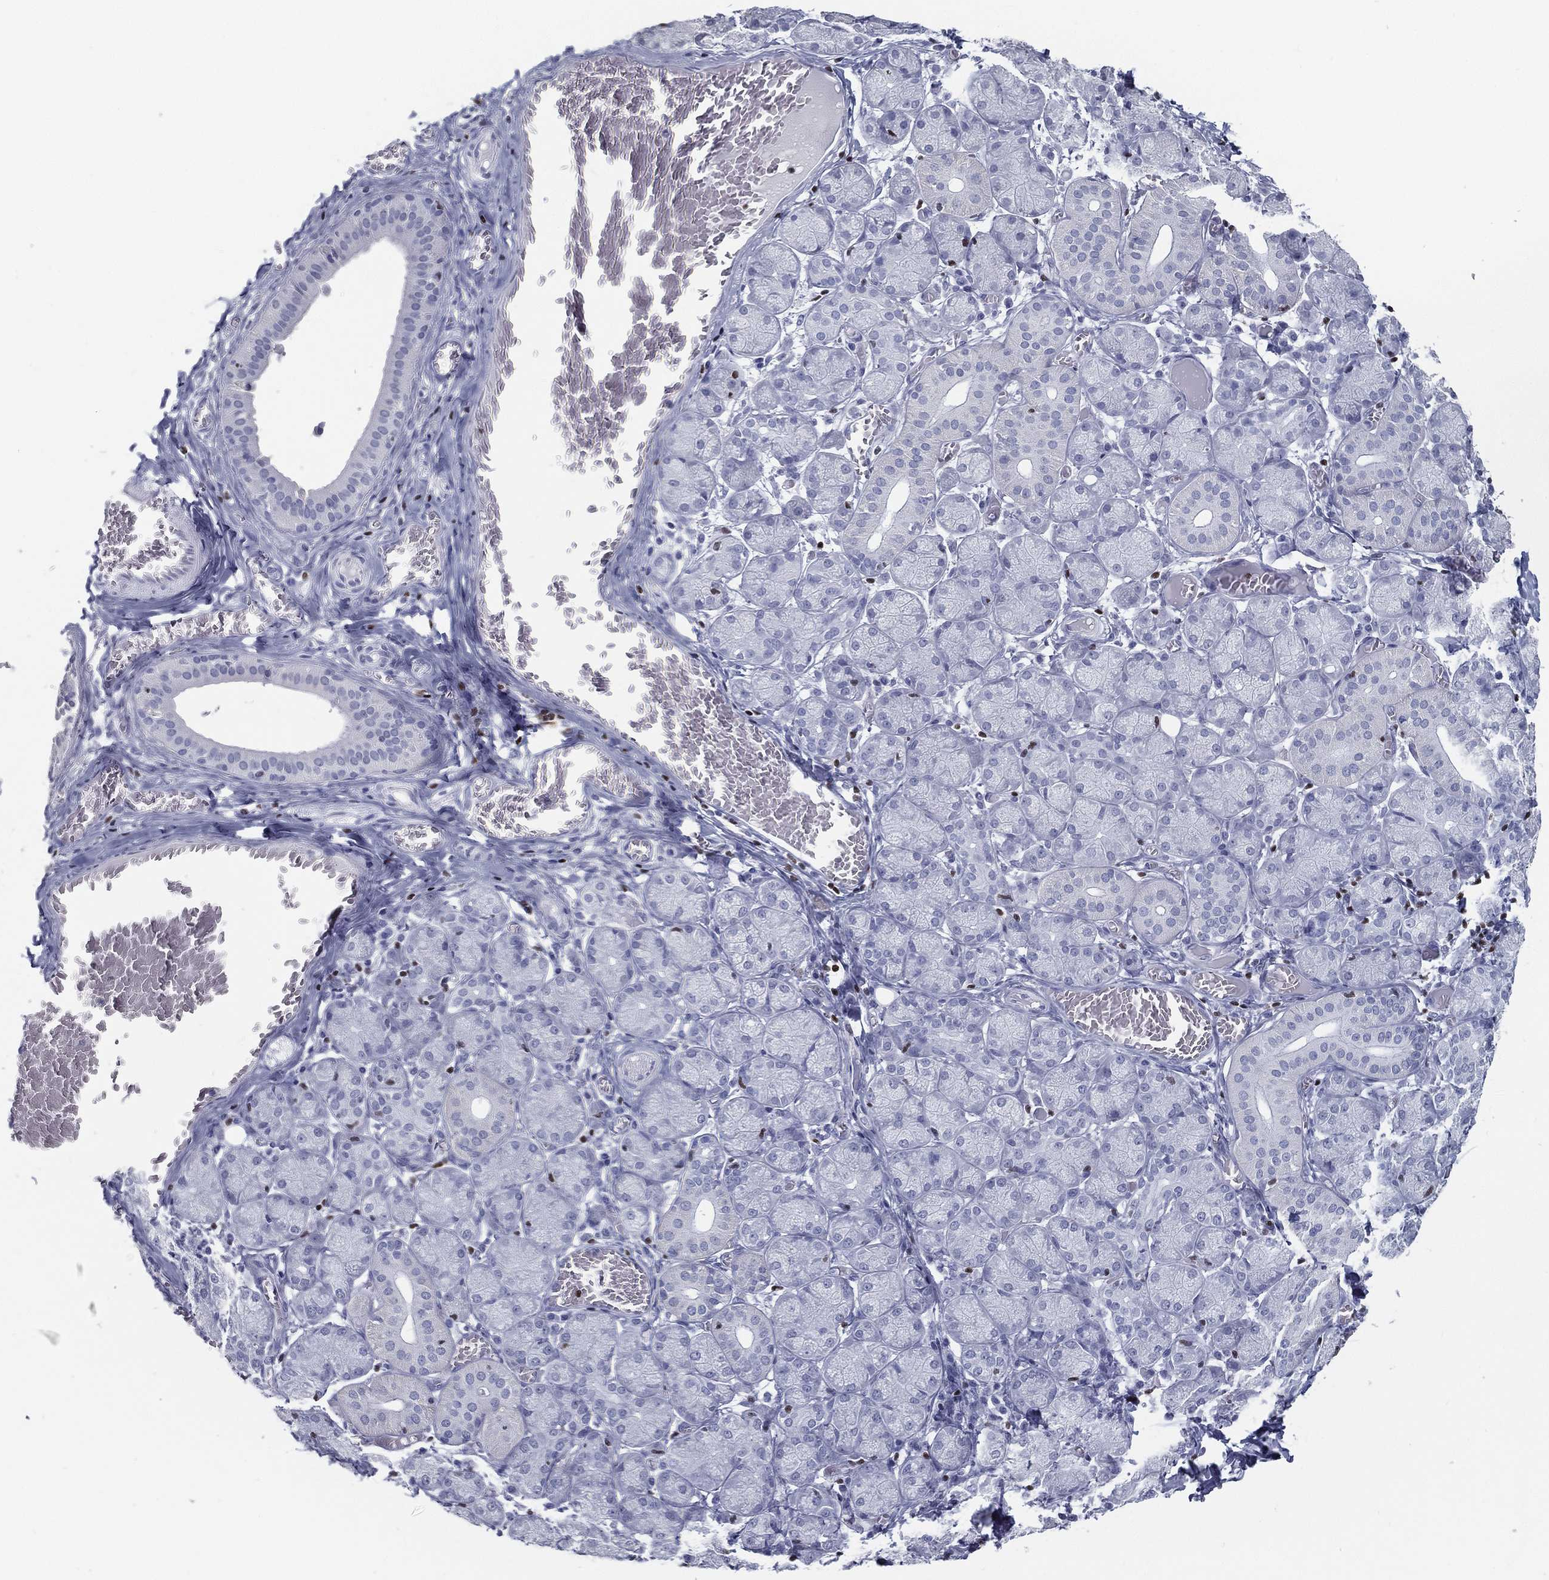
{"staining": {"intensity": "negative", "quantity": "none", "location": "none"}, "tissue": "salivary gland", "cell_type": "Glandular cells", "image_type": "normal", "snomed": [{"axis": "morphology", "description": "Normal tissue, NOS"}, {"axis": "topography", "description": "Salivary gland"}, {"axis": "topography", "description": "Peripheral nerve tissue"}], "caption": "DAB (3,3'-diaminobenzidine) immunohistochemical staining of unremarkable salivary gland shows no significant positivity in glandular cells.", "gene": "PYHIN1", "patient": {"sex": "female", "age": 24}}